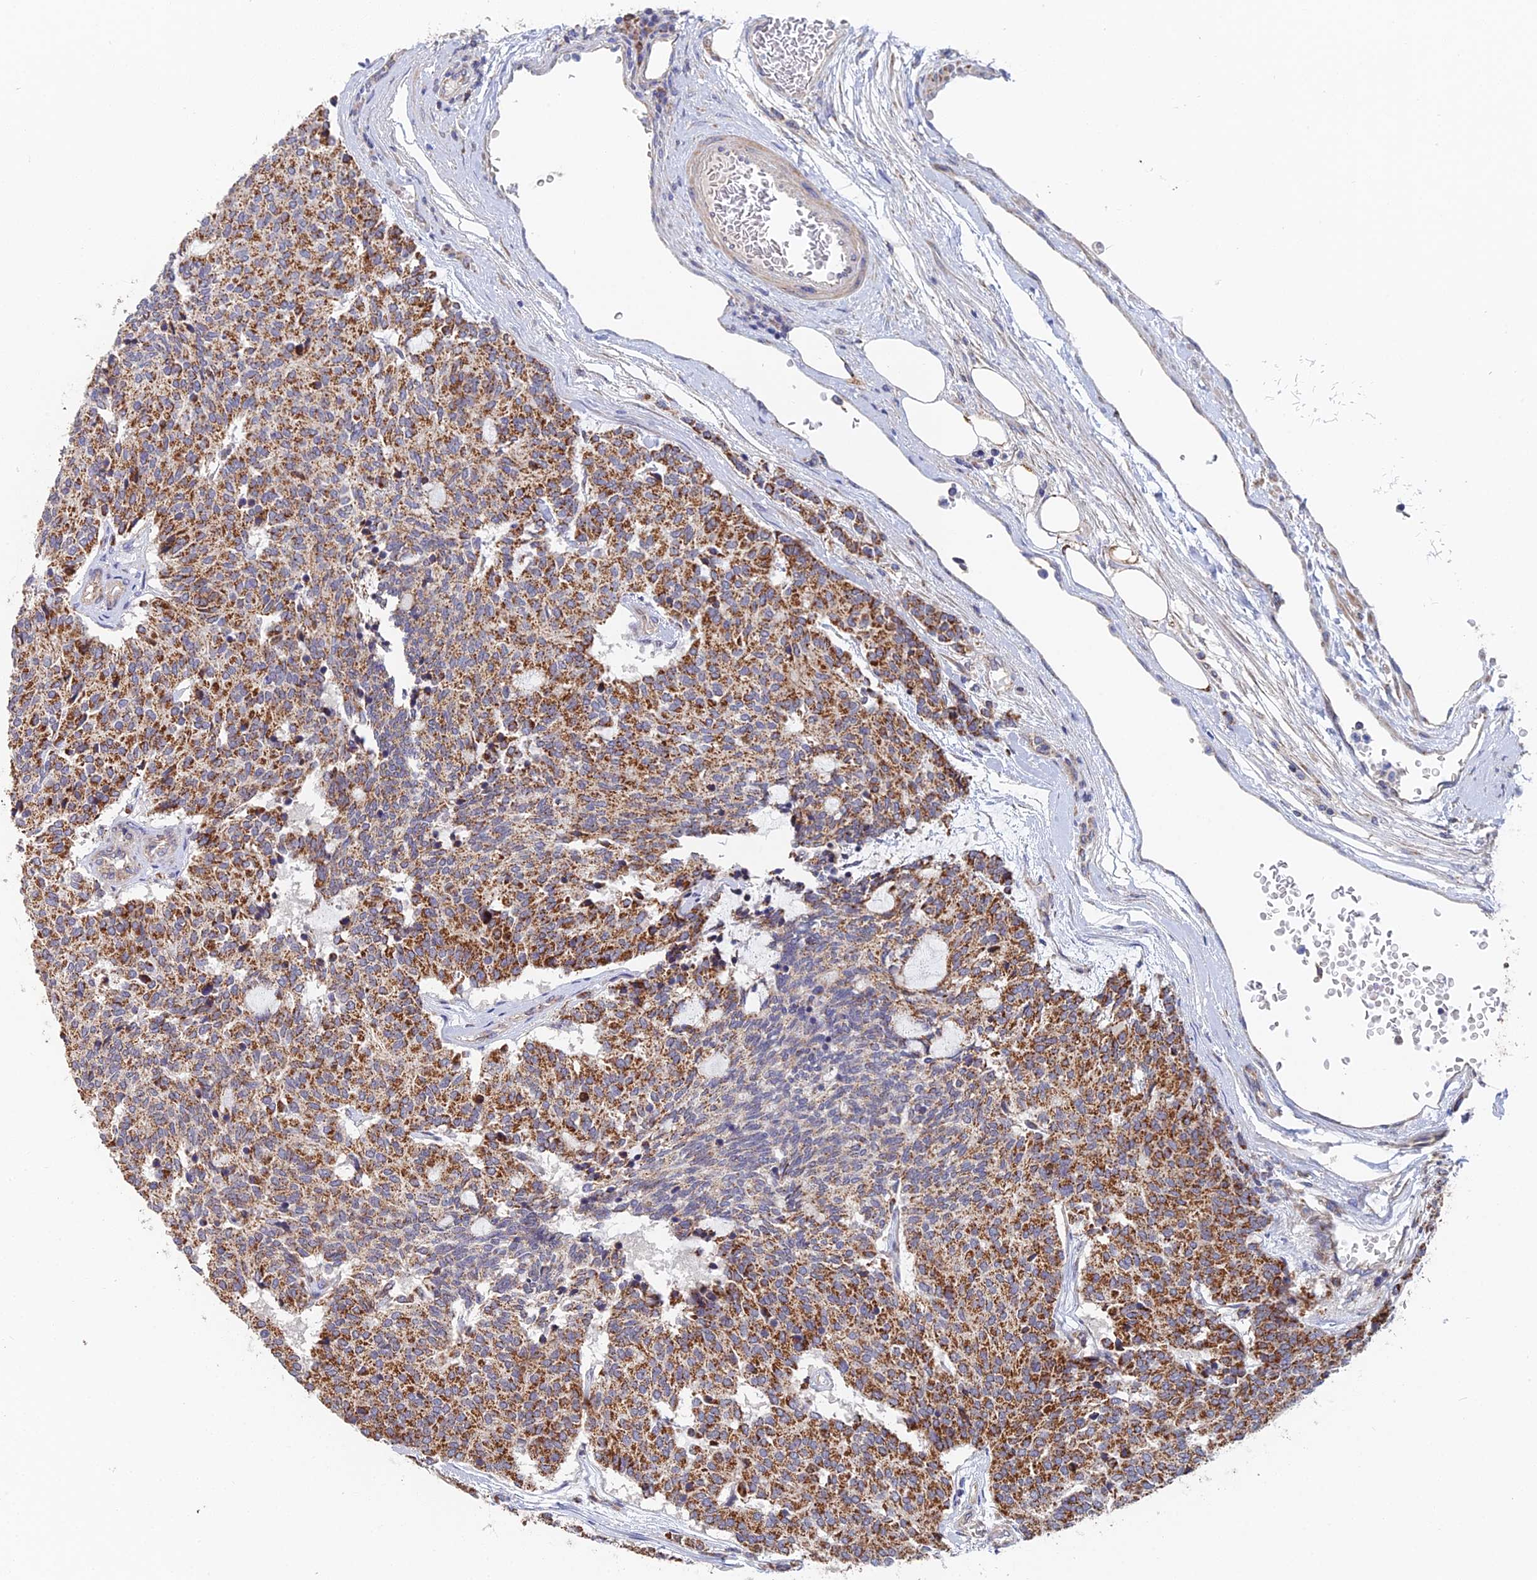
{"staining": {"intensity": "moderate", "quantity": ">75%", "location": "cytoplasmic/membranous"}, "tissue": "carcinoid", "cell_type": "Tumor cells", "image_type": "cancer", "snomed": [{"axis": "morphology", "description": "Carcinoid, malignant, NOS"}, {"axis": "topography", "description": "Pancreas"}], "caption": "This is an image of immunohistochemistry (IHC) staining of carcinoid (malignant), which shows moderate staining in the cytoplasmic/membranous of tumor cells.", "gene": "ECSIT", "patient": {"sex": "female", "age": 54}}